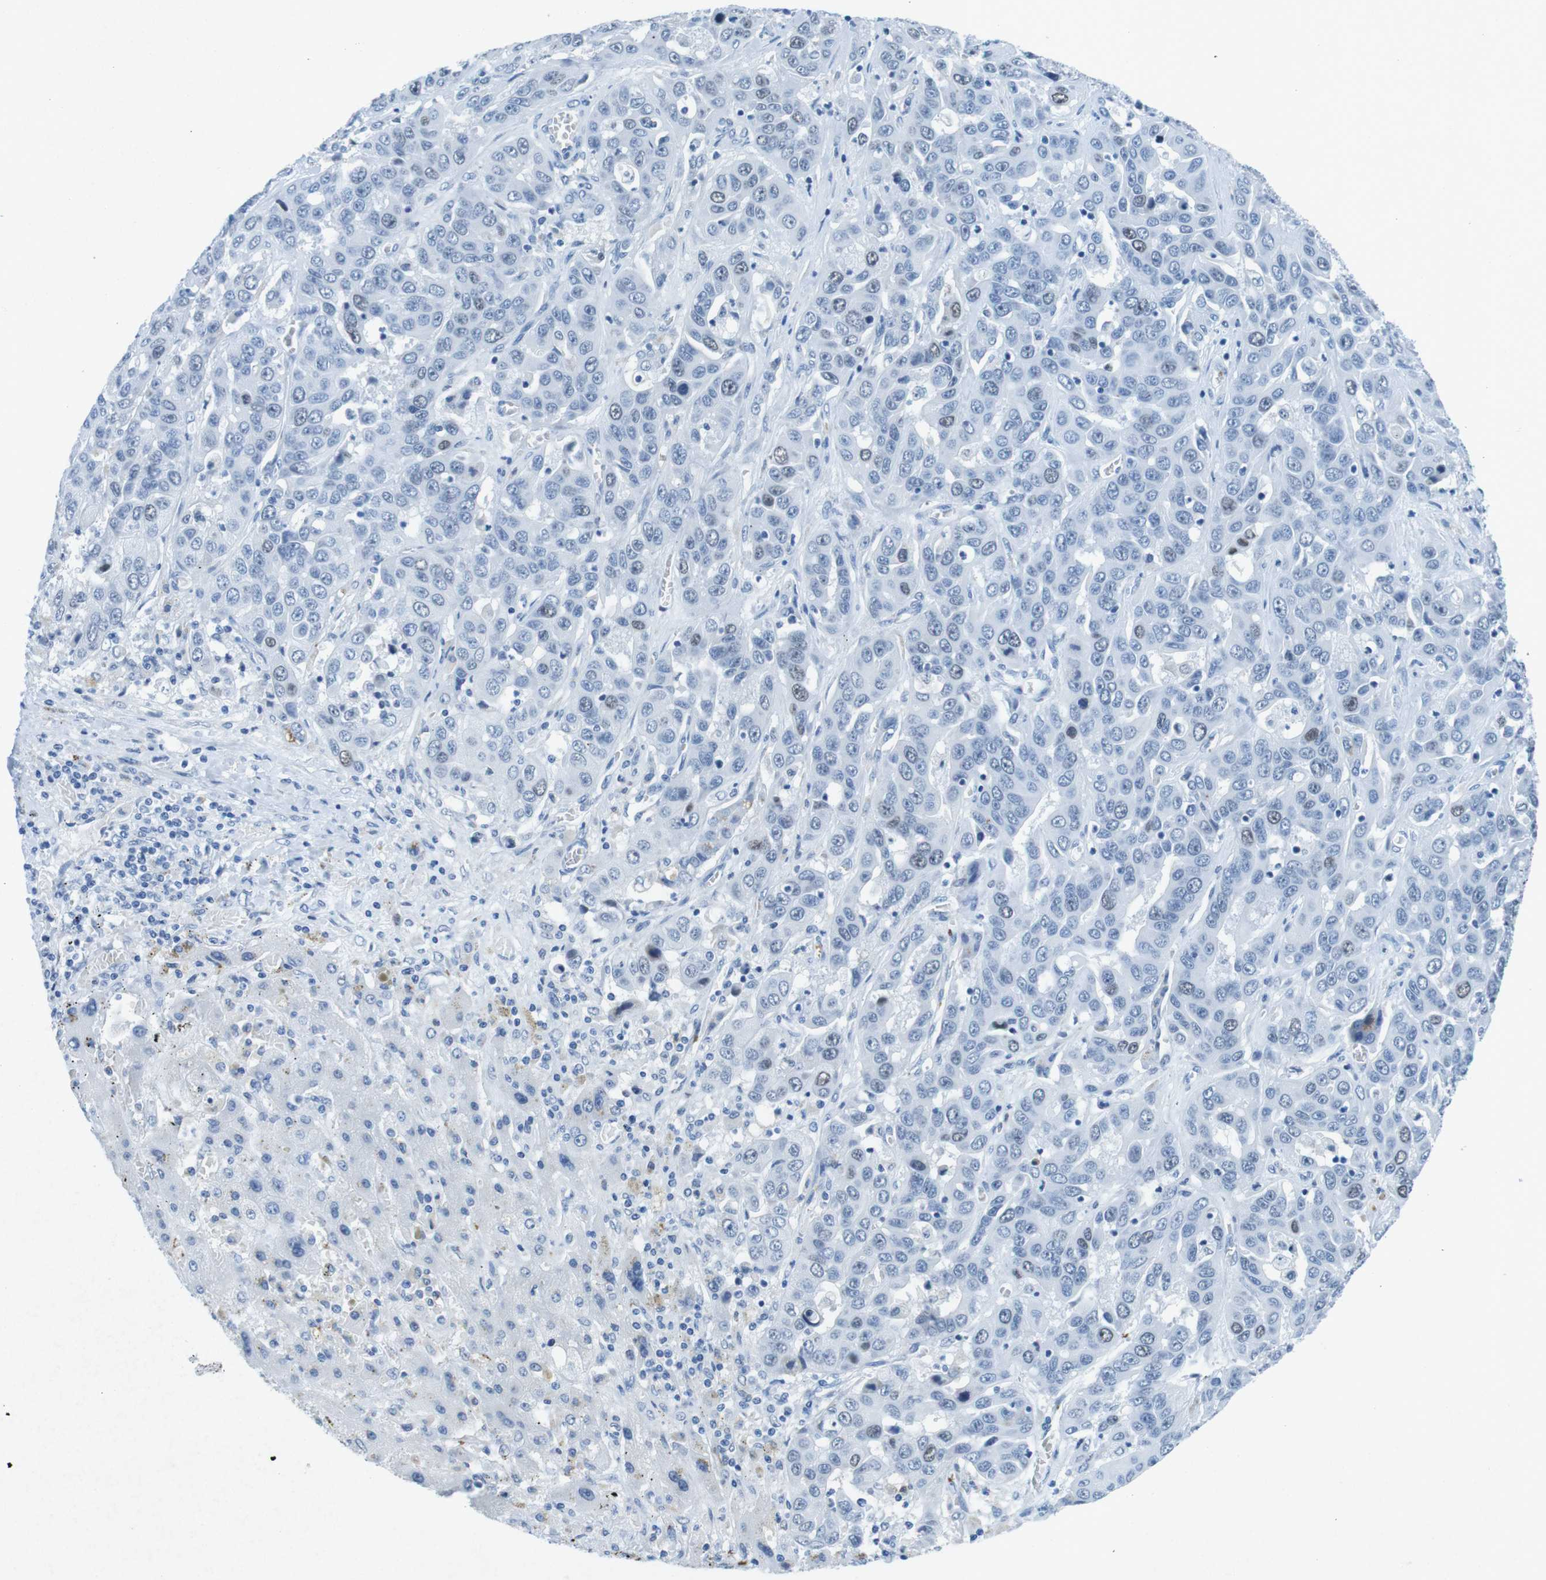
{"staining": {"intensity": "weak", "quantity": "<25%", "location": "nuclear"}, "tissue": "liver cancer", "cell_type": "Tumor cells", "image_type": "cancer", "snomed": [{"axis": "morphology", "description": "Cholangiocarcinoma"}, {"axis": "topography", "description": "Liver"}], "caption": "A photomicrograph of human cholangiocarcinoma (liver) is negative for staining in tumor cells.", "gene": "CTAG1B", "patient": {"sex": "female", "age": 52}}